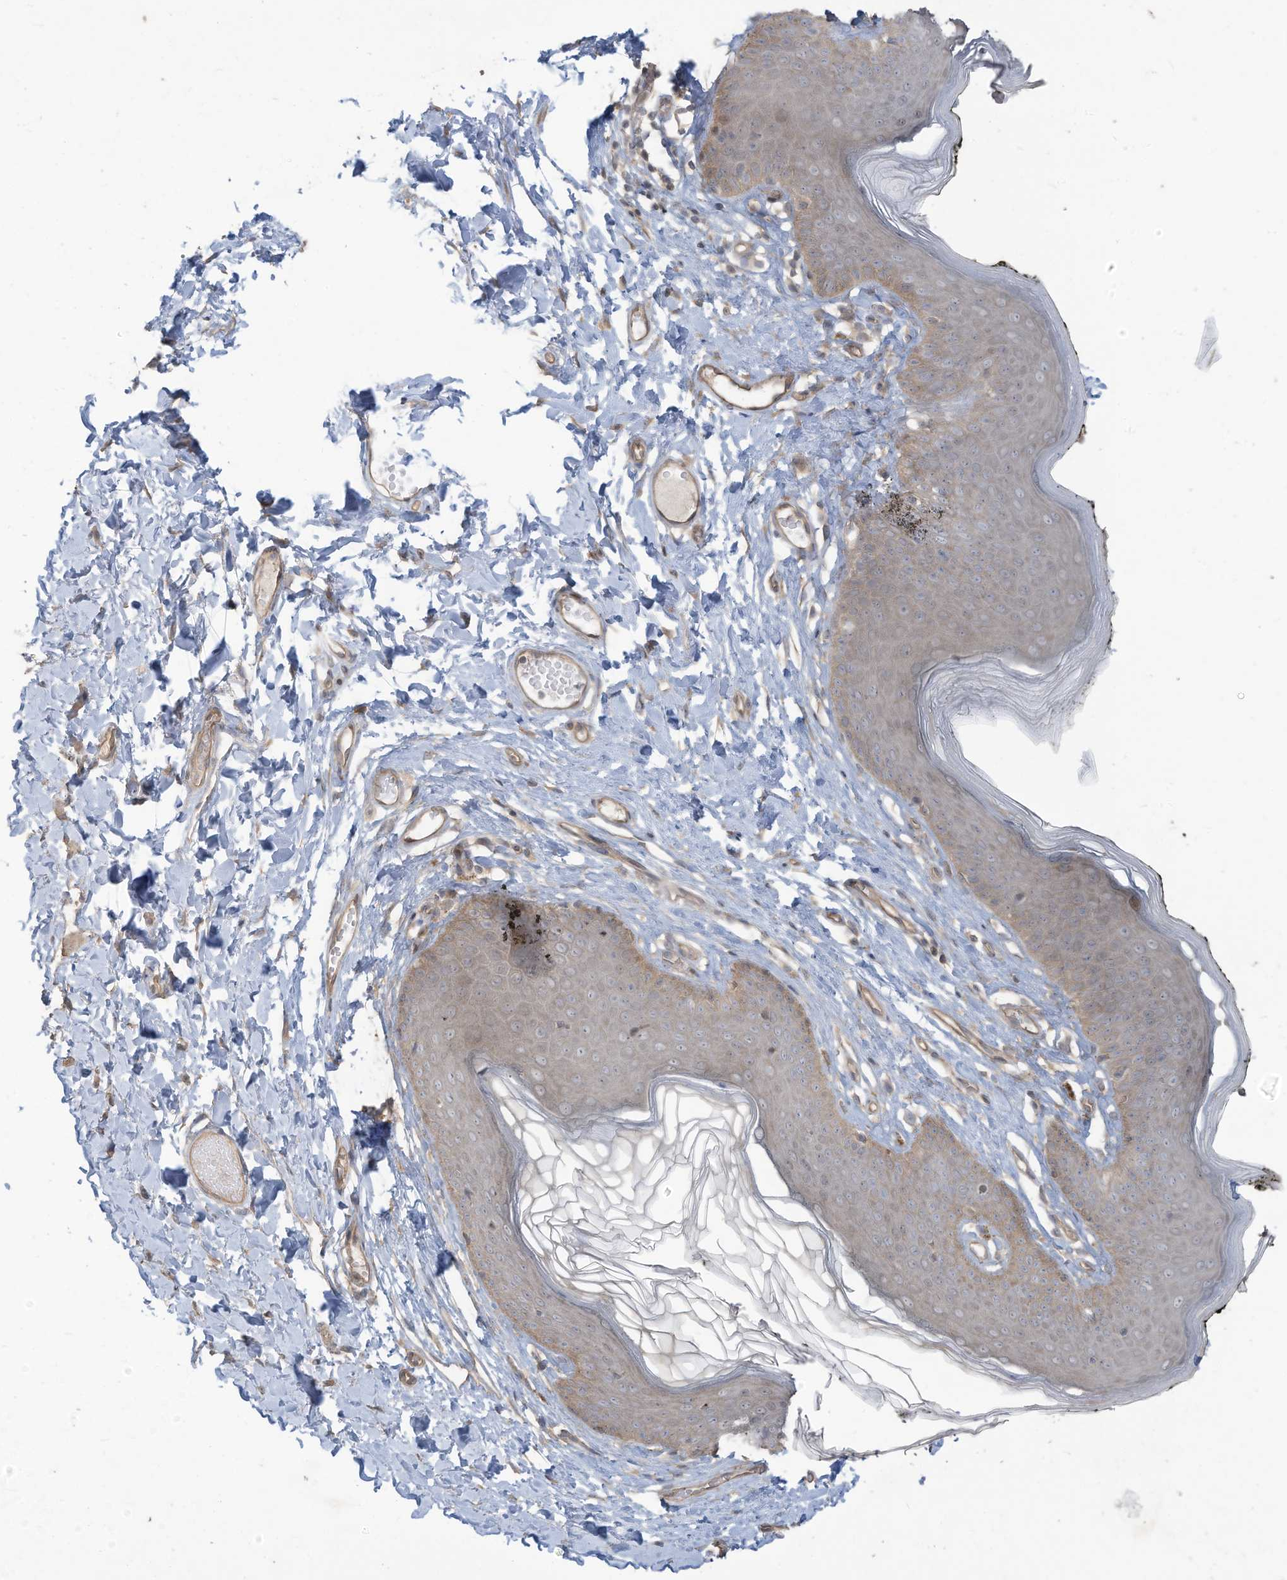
{"staining": {"intensity": "weak", "quantity": "25%-75%", "location": "cytoplasmic/membranous"}, "tissue": "skin", "cell_type": "Epidermal cells", "image_type": "normal", "snomed": [{"axis": "morphology", "description": "Normal tissue, NOS"}, {"axis": "morphology", "description": "Inflammation, NOS"}, {"axis": "topography", "description": "Vulva"}], "caption": "IHC (DAB) staining of normal skin shows weak cytoplasmic/membranous protein staining in approximately 25%-75% of epidermal cells.", "gene": "MAGIX", "patient": {"sex": "female", "age": 84}}